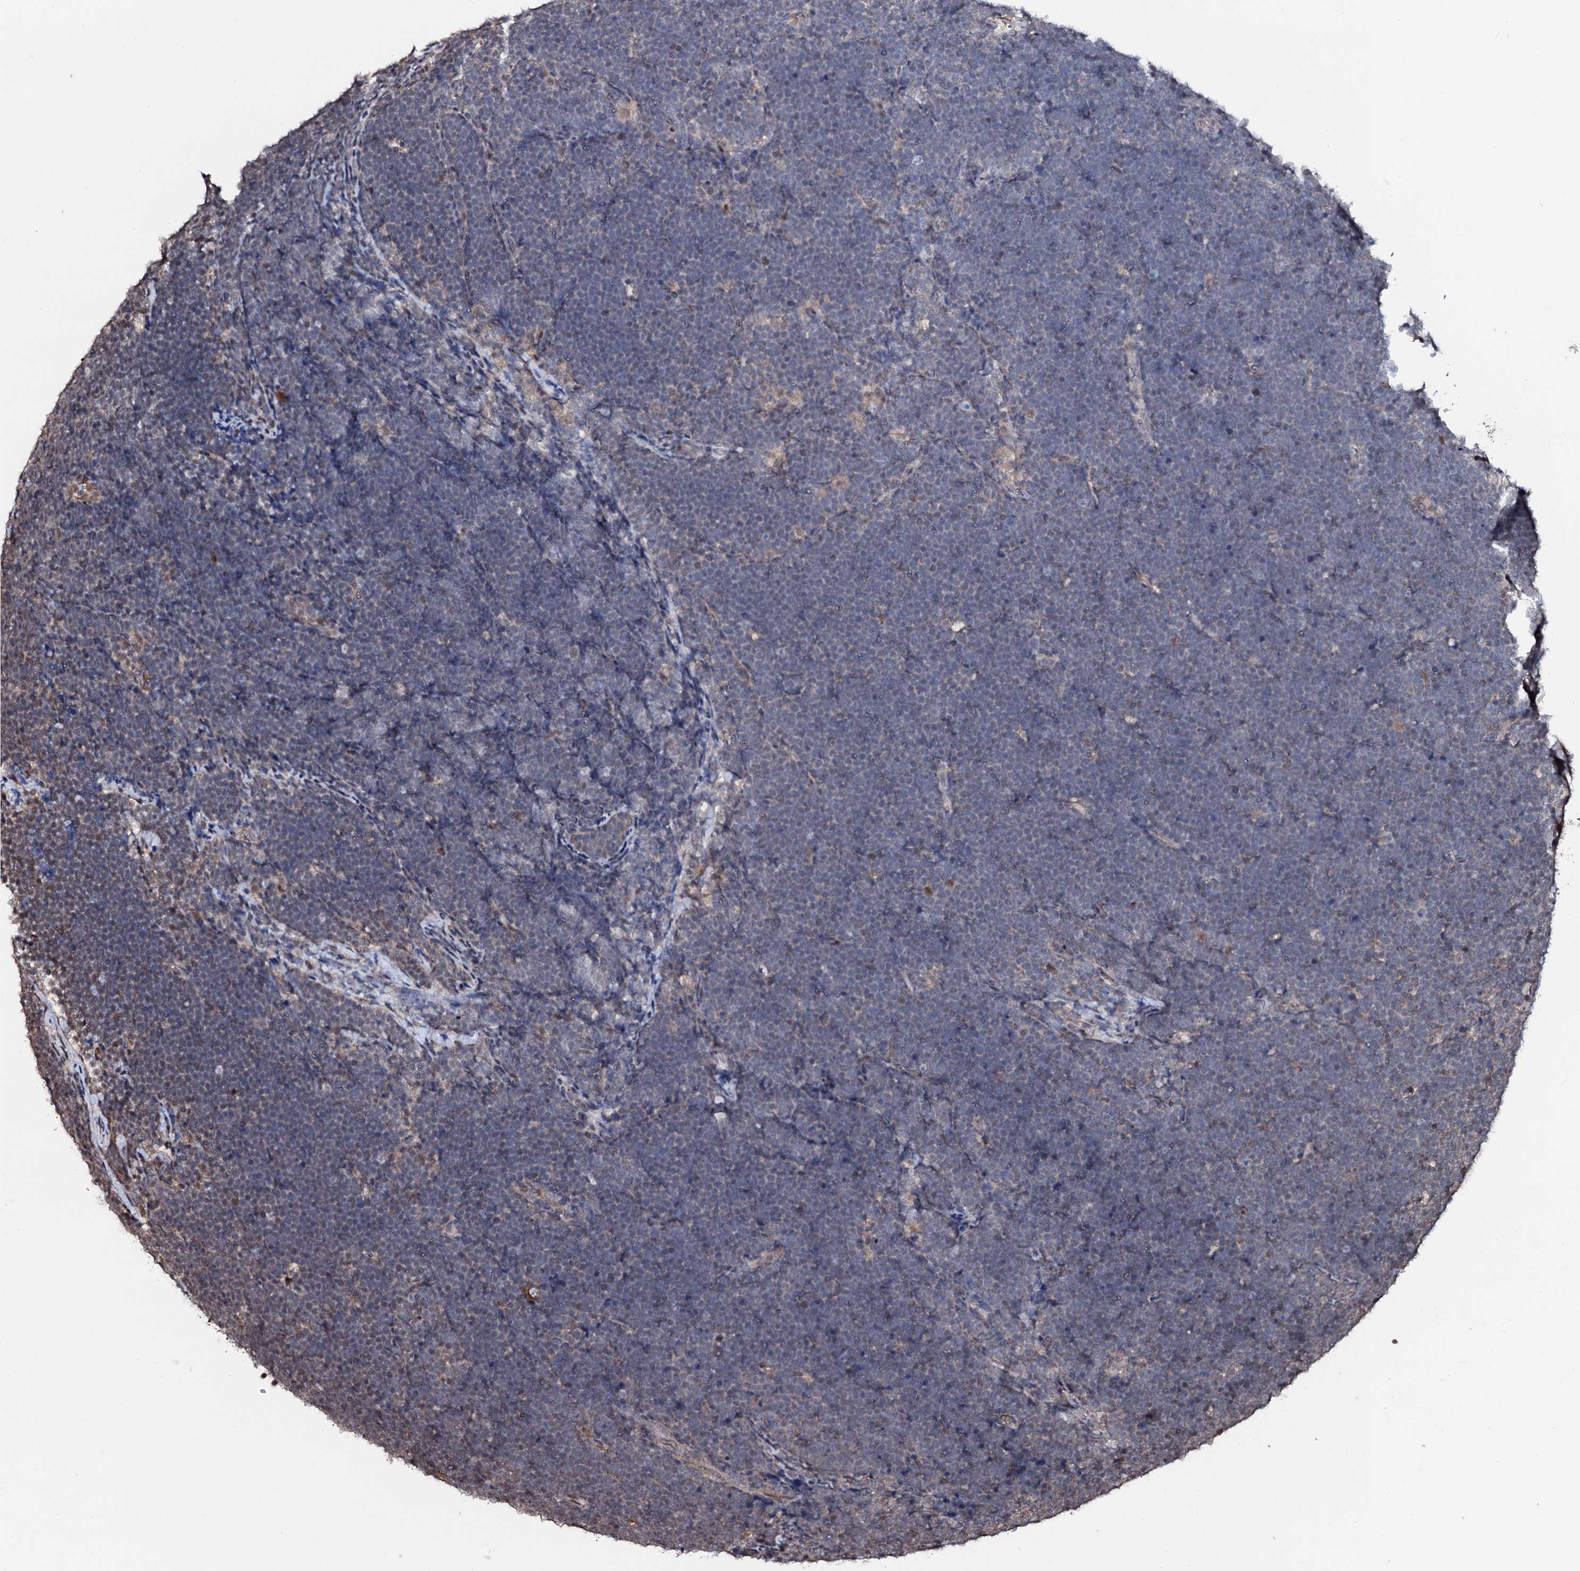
{"staining": {"intensity": "weak", "quantity": "<25%", "location": "nuclear"}, "tissue": "lymphoma", "cell_type": "Tumor cells", "image_type": "cancer", "snomed": [{"axis": "morphology", "description": "Malignant lymphoma, non-Hodgkin's type, High grade"}, {"axis": "topography", "description": "Lymph node"}], "caption": "Immunohistochemistry (IHC) of malignant lymphoma, non-Hodgkin's type (high-grade) exhibits no staining in tumor cells. The staining was performed using DAB to visualize the protein expression in brown, while the nuclei were stained in blue with hematoxylin (Magnification: 20x).", "gene": "COG6", "patient": {"sex": "male", "age": 13}}